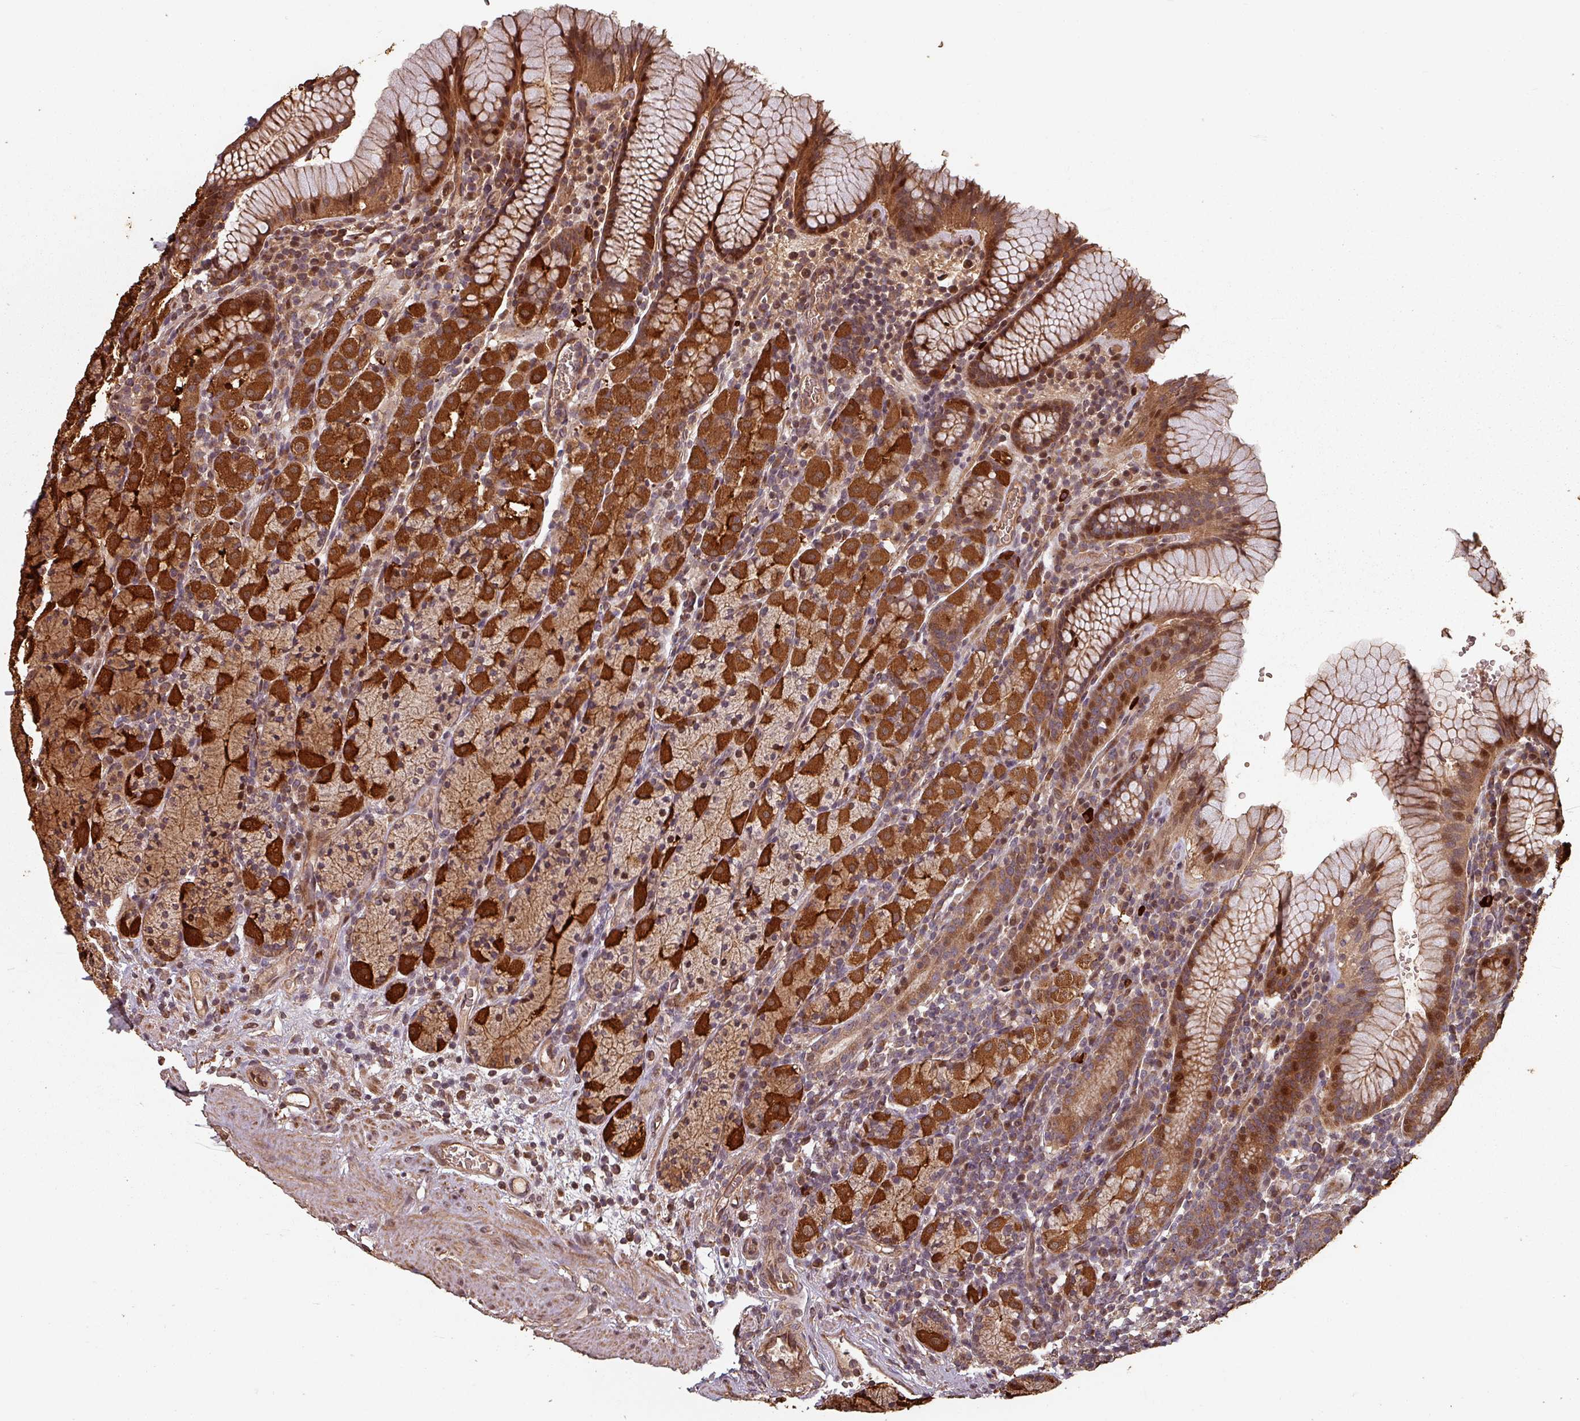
{"staining": {"intensity": "strong", "quantity": ">75%", "location": "cytoplasmic/membranous,nuclear"}, "tissue": "stomach", "cell_type": "Glandular cells", "image_type": "normal", "snomed": [{"axis": "morphology", "description": "Normal tissue, NOS"}, {"axis": "topography", "description": "Stomach, upper"}, {"axis": "topography", "description": "Stomach"}], "caption": "IHC (DAB) staining of normal human stomach demonstrates strong cytoplasmic/membranous,nuclear protein positivity in approximately >75% of glandular cells.", "gene": "EID1", "patient": {"sex": "male", "age": 62}}